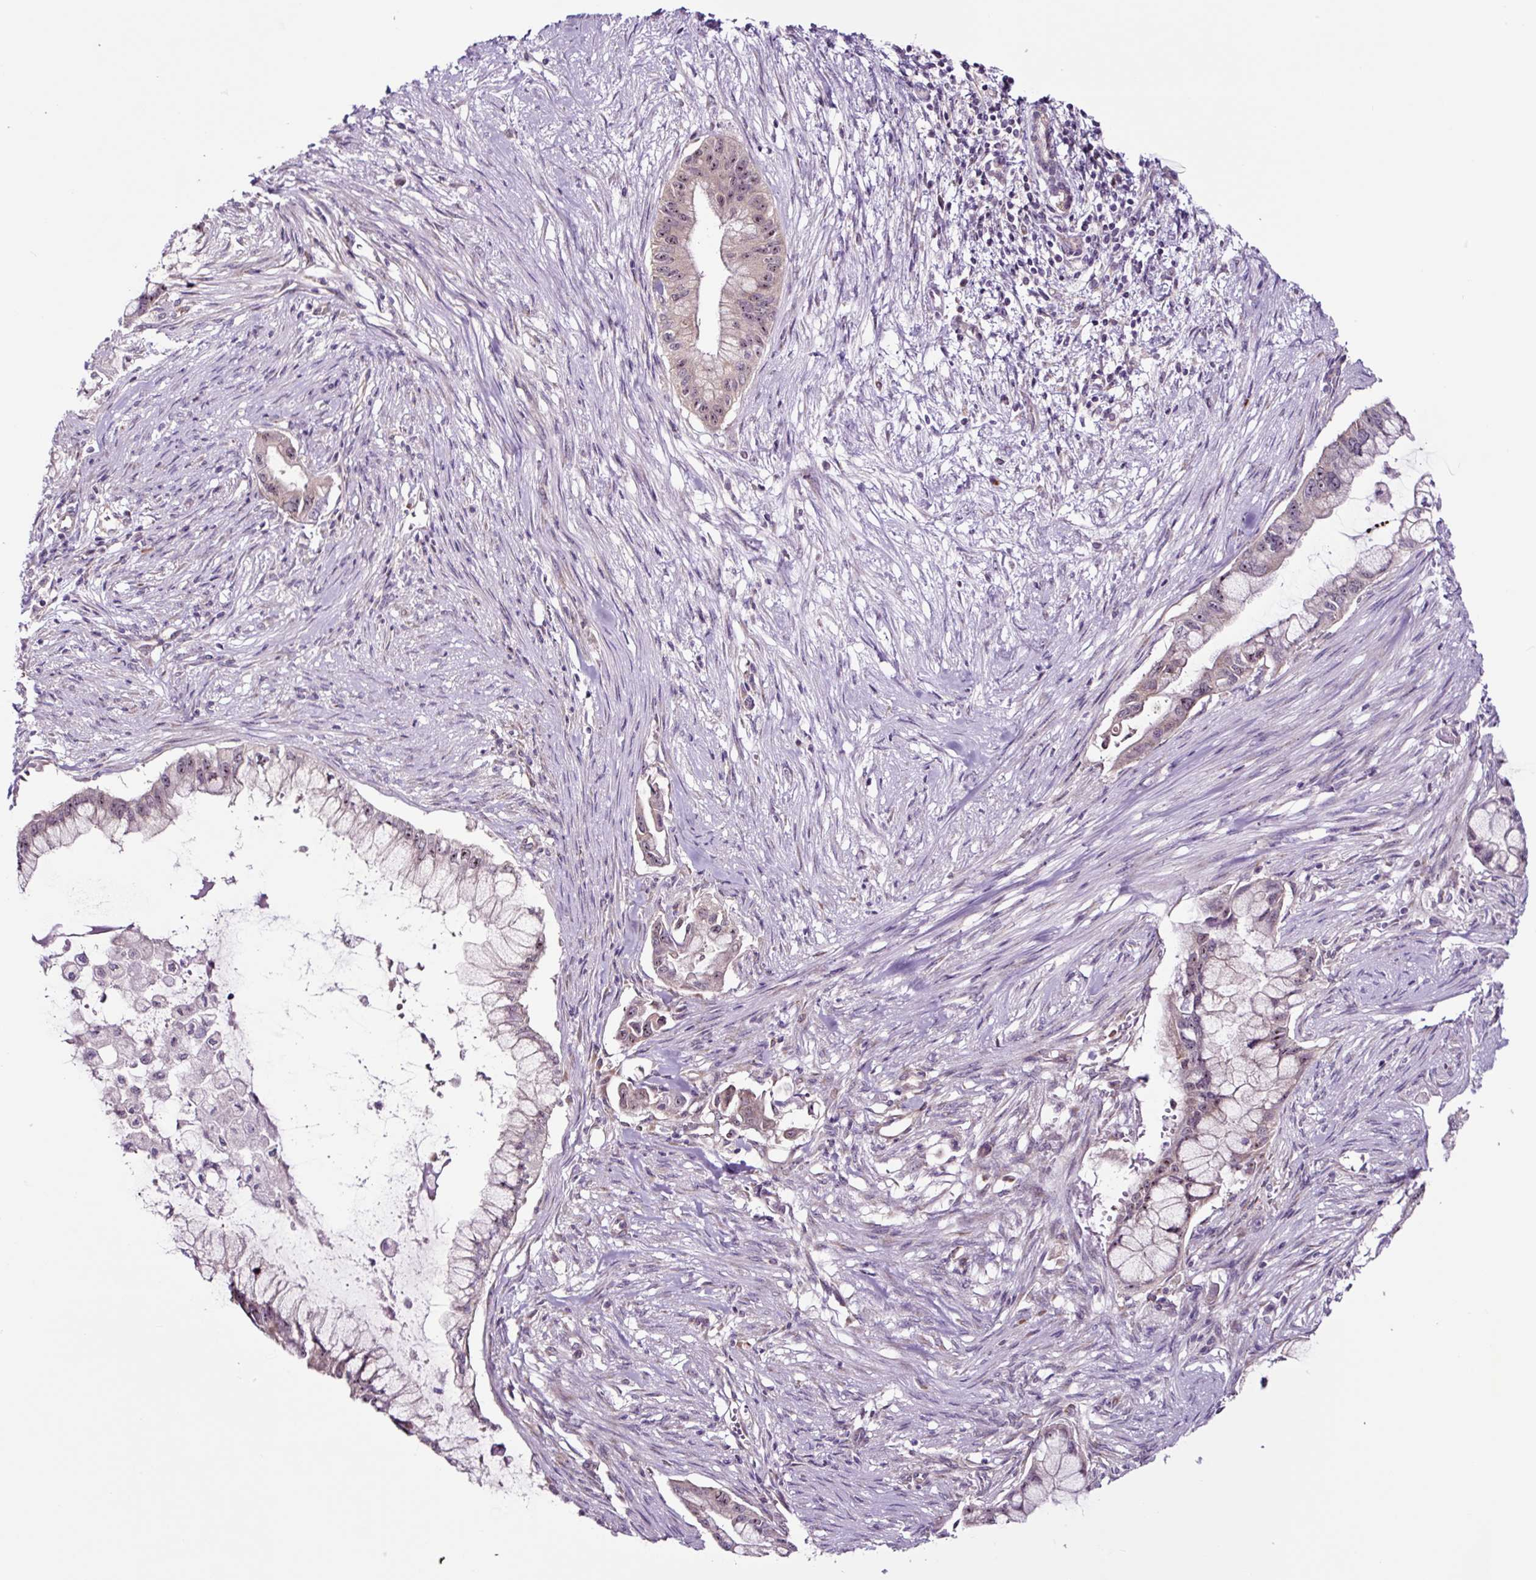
{"staining": {"intensity": "weak", "quantity": "25%-75%", "location": "nuclear"}, "tissue": "pancreatic cancer", "cell_type": "Tumor cells", "image_type": "cancer", "snomed": [{"axis": "morphology", "description": "Adenocarcinoma, NOS"}, {"axis": "topography", "description": "Pancreas"}], "caption": "Immunohistochemical staining of adenocarcinoma (pancreatic) displays weak nuclear protein expression in about 25%-75% of tumor cells.", "gene": "NOM1", "patient": {"sex": "male", "age": 48}}